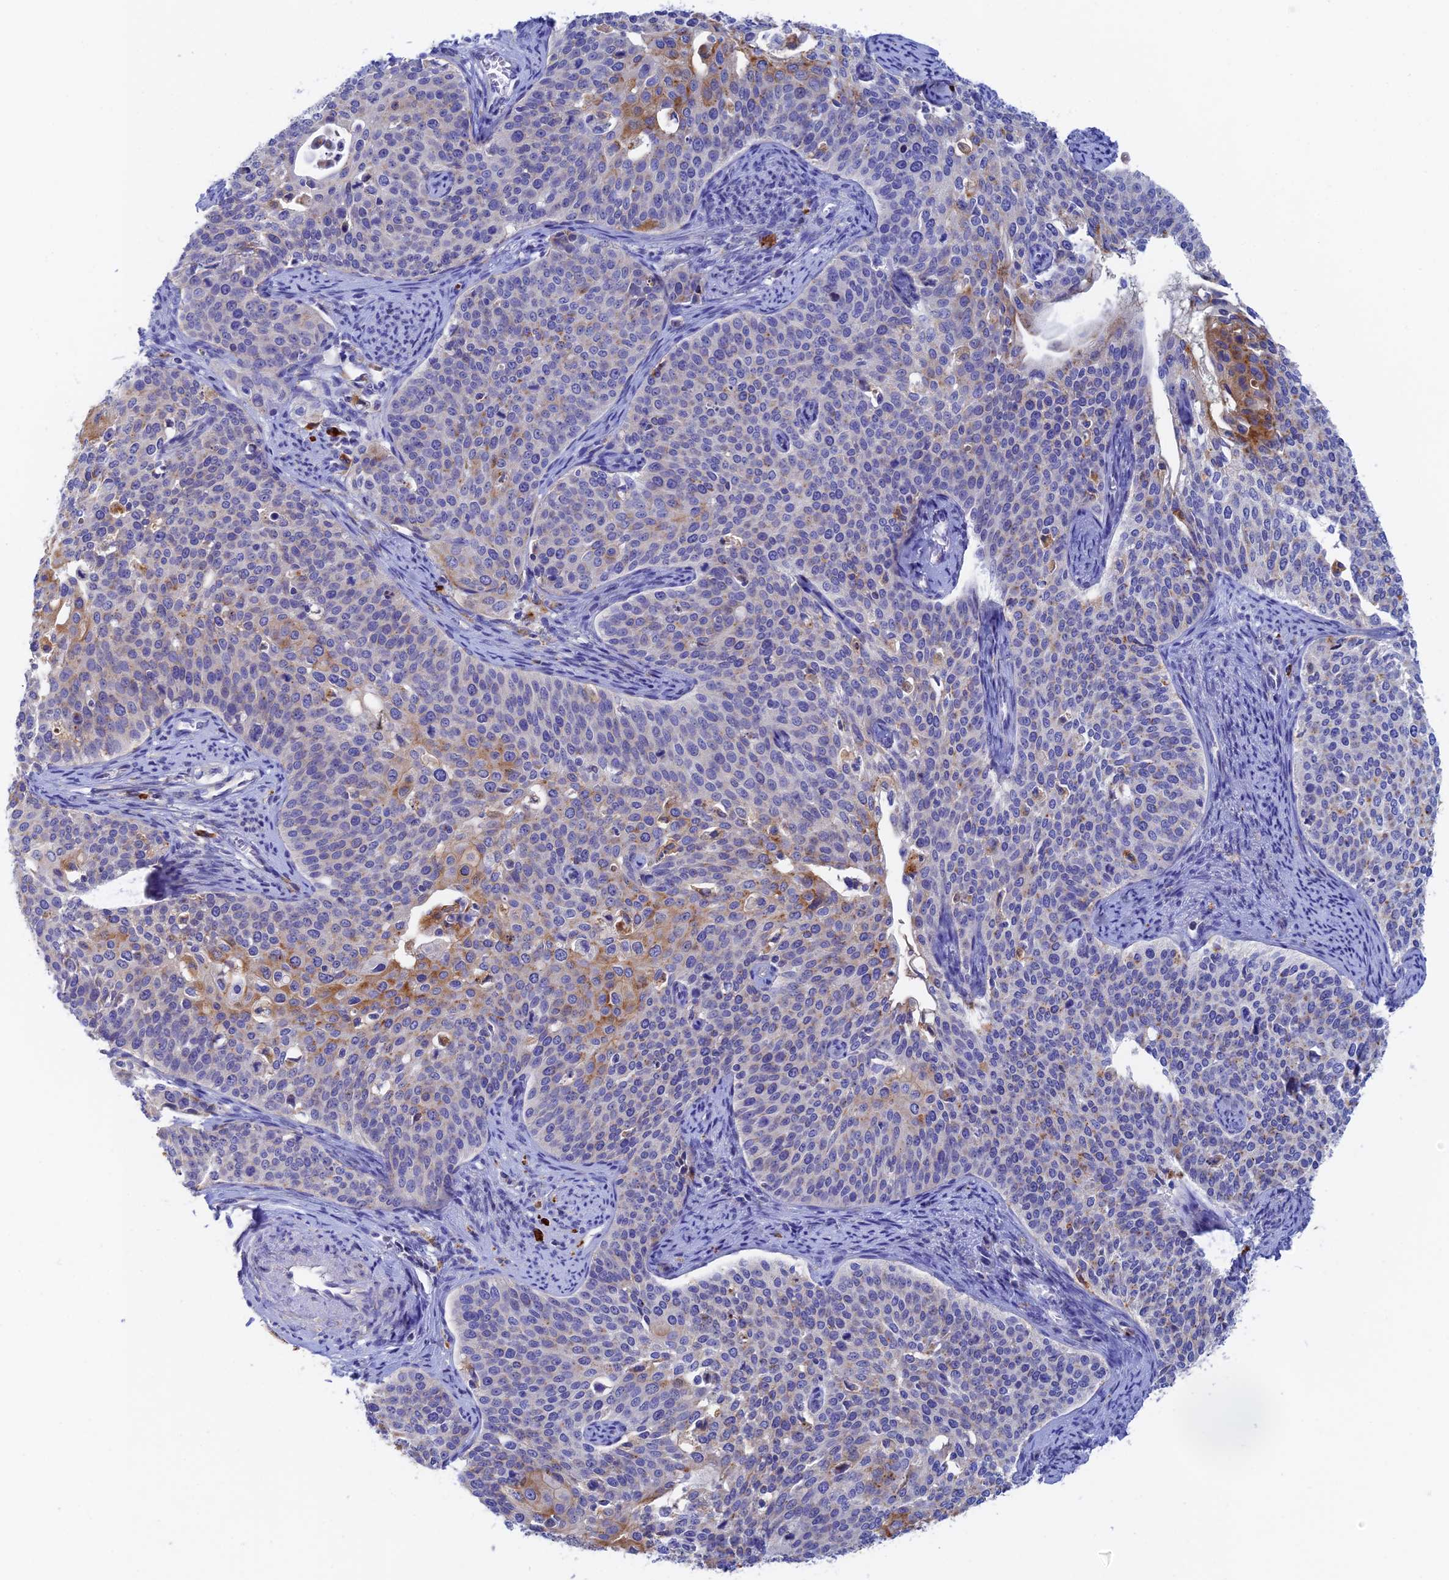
{"staining": {"intensity": "moderate", "quantity": "<25%", "location": "cytoplasmic/membranous"}, "tissue": "cervical cancer", "cell_type": "Tumor cells", "image_type": "cancer", "snomed": [{"axis": "morphology", "description": "Squamous cell carcinoma, NOS"}, {"axis": "topography", "description": "Cervix"}], "caption": "Squamous cell carcinoma (cervical) stained with DAB IHC displays low levels of moderate cytoplasmic/membranous positivity in about <25% of tumor cells.", "gene": "RPGRIP1L", "patient": {"sex": "female", "age": 44}}